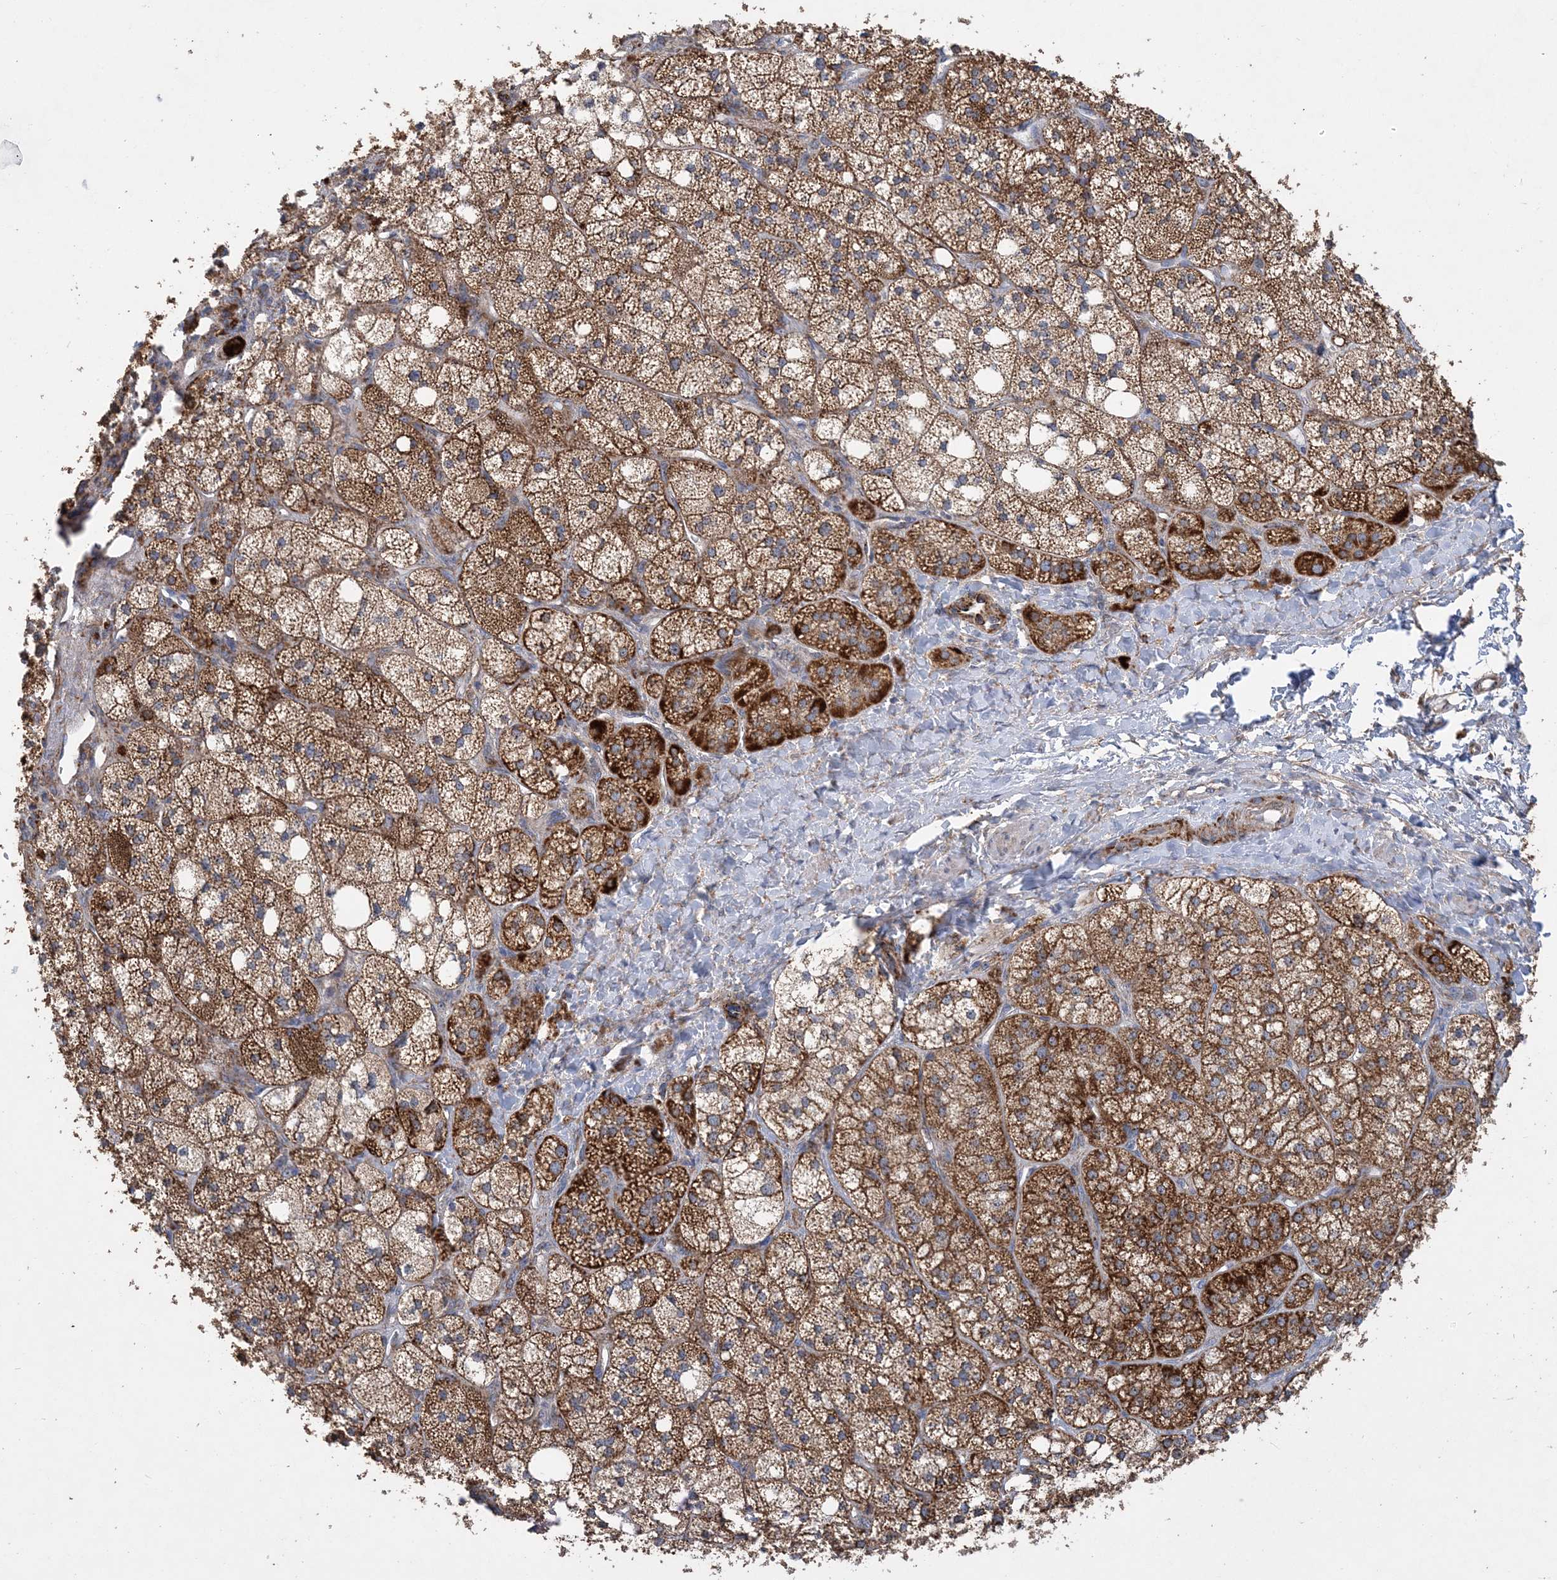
{"staining": {"intensity": "strong", "quantity": ">75%", "location": "cytoplasmic/membranous"}, "tissue": "adrenal gland", "cell_type": "Glandular cells", "image_type": "normal", "snomed": [{"axis": "morphology", "description": "Normal tissue, NOS"}, {"axis": "topography", "description": "Adrenal gland"}], "caption": "Immunohistochemical staining of benign human adrenal gland exhibits high levels of strong cytoplasmic/membranous positivity in about >75% of glandular cells.", "gene": "FEZ2", "patient": {"sex": "male", "age": 61}}